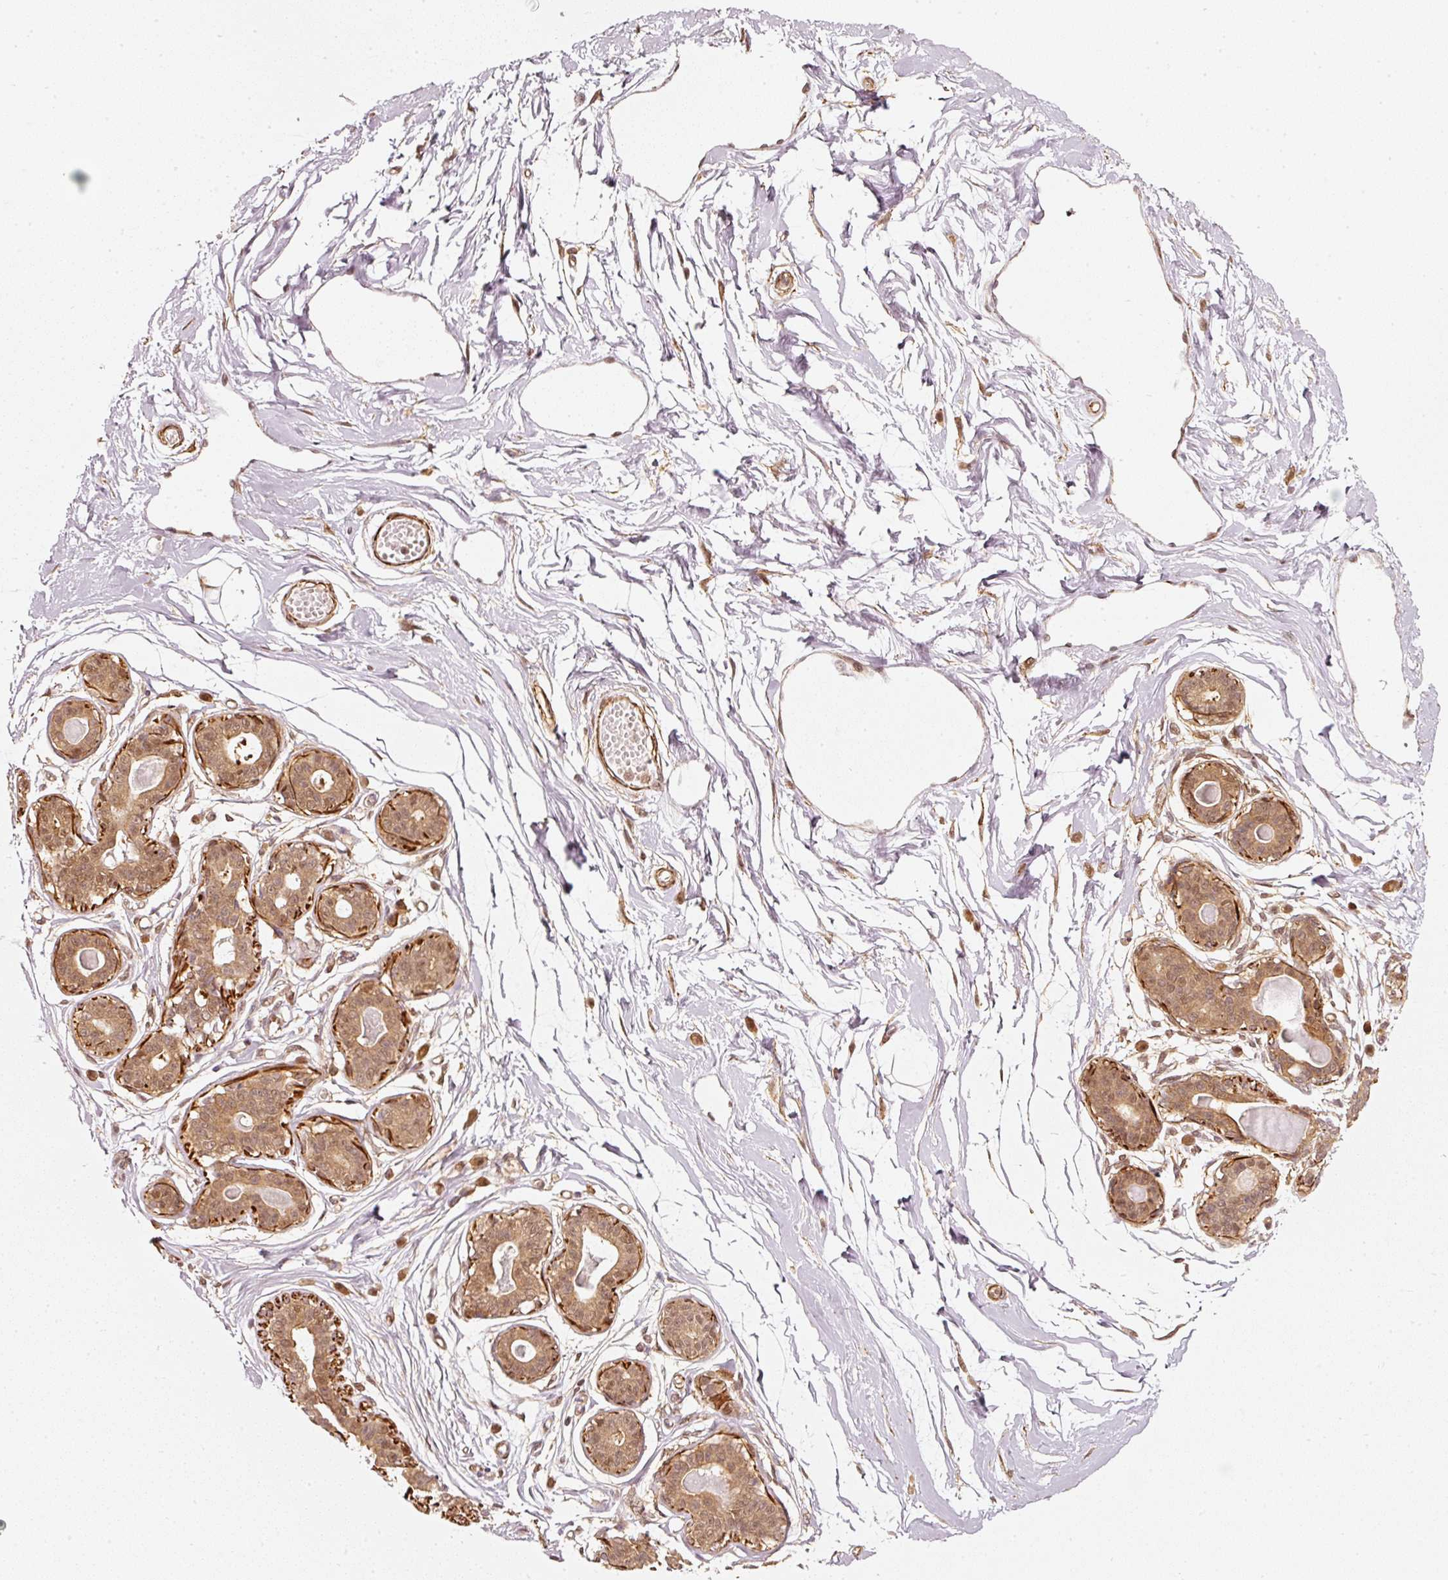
{"staining": {"intensity": "negative", "quantity": "none", "location": "none"}, "tissue": "breast", "cell_type": "Adipocytes", "image_type": "normal", "snomed": [{"axis": "morphology", "description": "Normal tissue, NOS"}, {"axis": "topography", "description": "Breast"}], "caption": "IHC micrograph of benign breast stained for a protein (brown), which displays no positivity in adipocytes.", "gene": "PSMD1", "patient": {"sex": "female", "age": 45}}